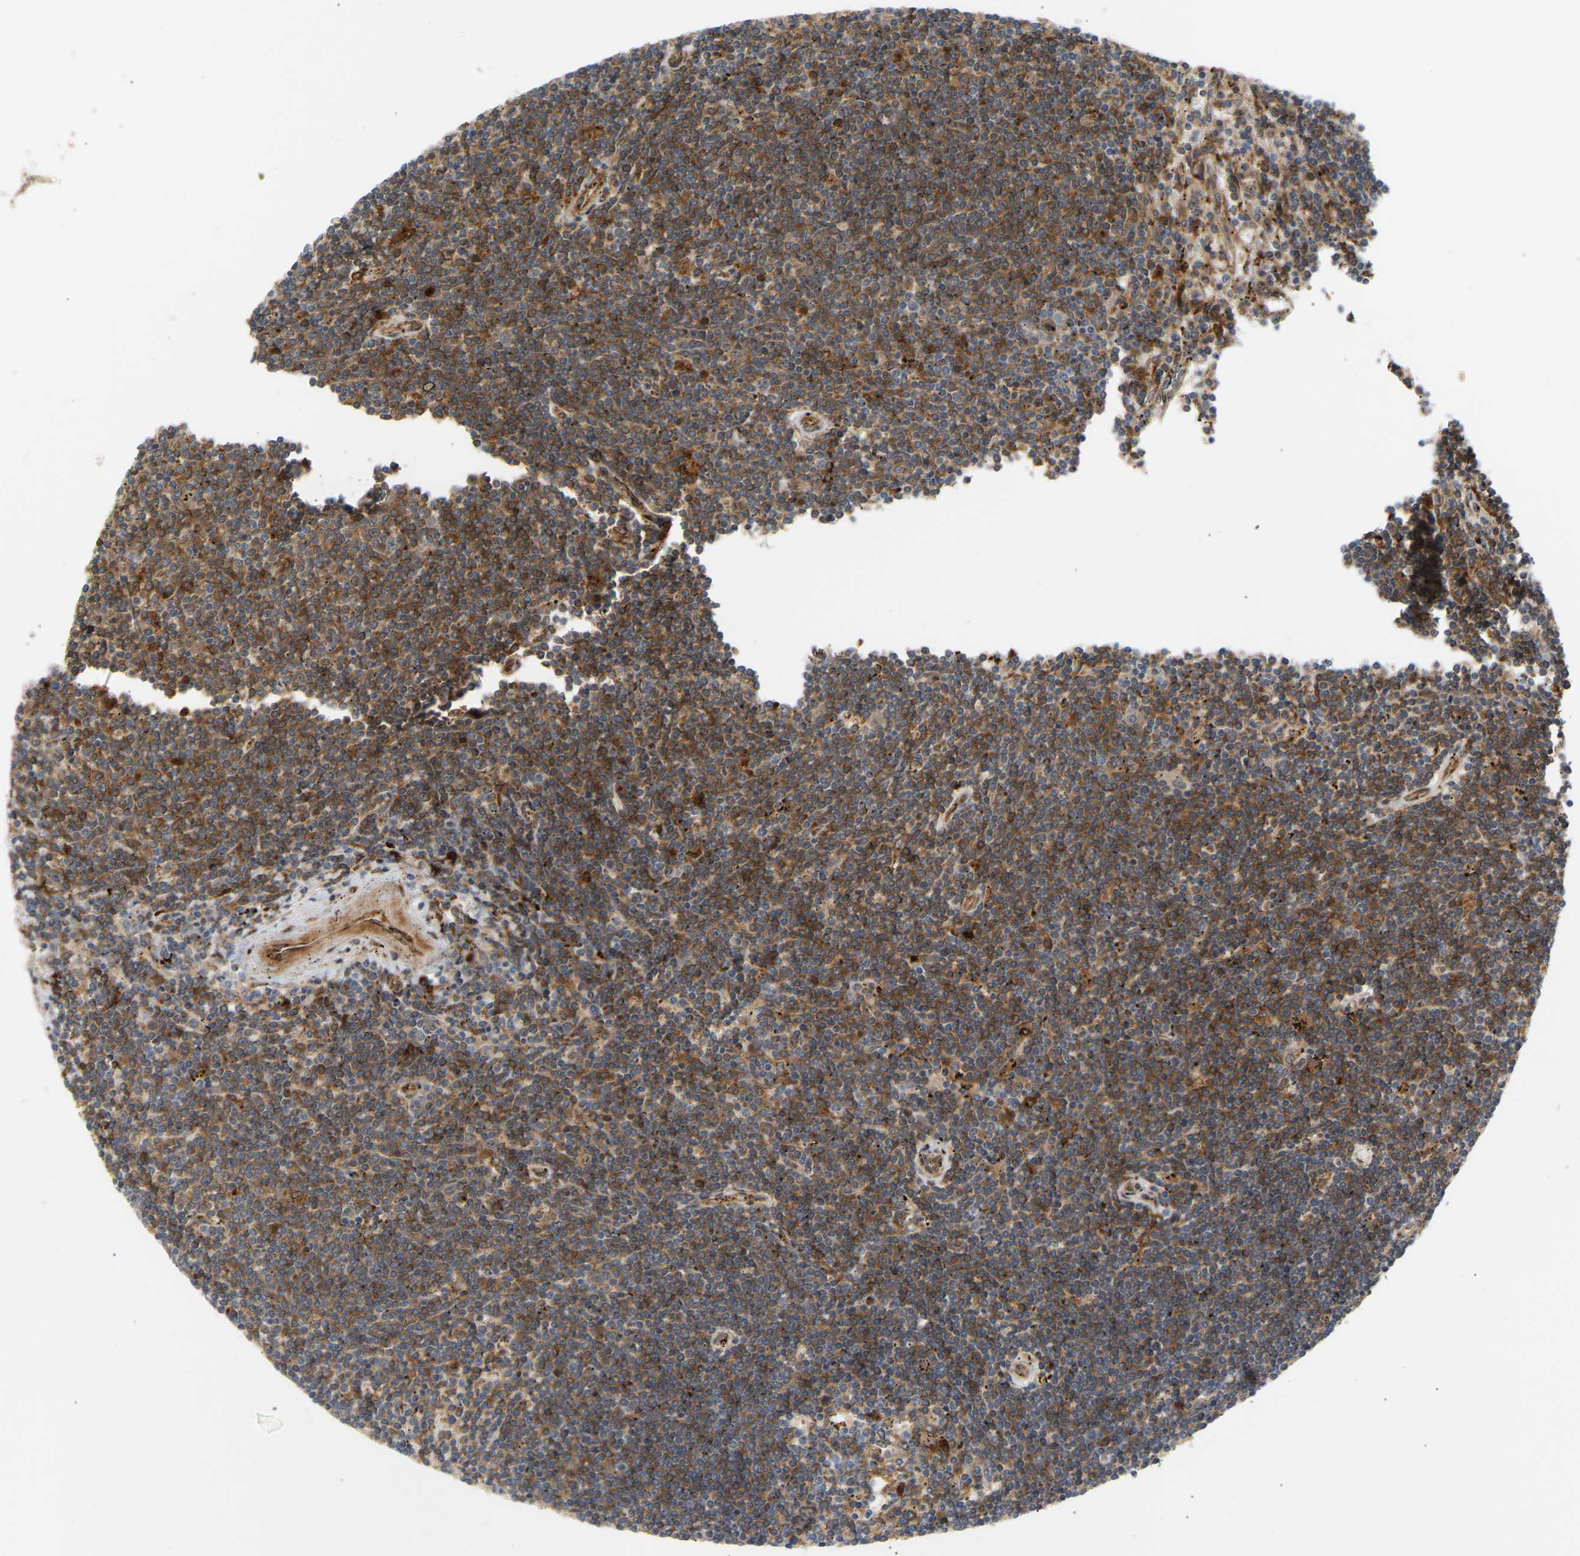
{"staining": {"intensity": "moderate", "quantity": ">75%", "location": "cytoplasmic/membranous"}, "tissue": "lymphoma", "cell_type": "Tumor cells", "image_type": "cancer", "snomed": [{"axis": "morphology", "description": "Malignant lymphoma, non-Hodgkin's type, Low grade"}, {"axis": "topography", "description": "Spleen"}], "caption": "An image of lymphoma stained for a protein reveals moderate cytoplasmic/membranous brown staining in tumor cells.", "gene": "PLCG2", "patient": {"sex": "male", "age": 76}}